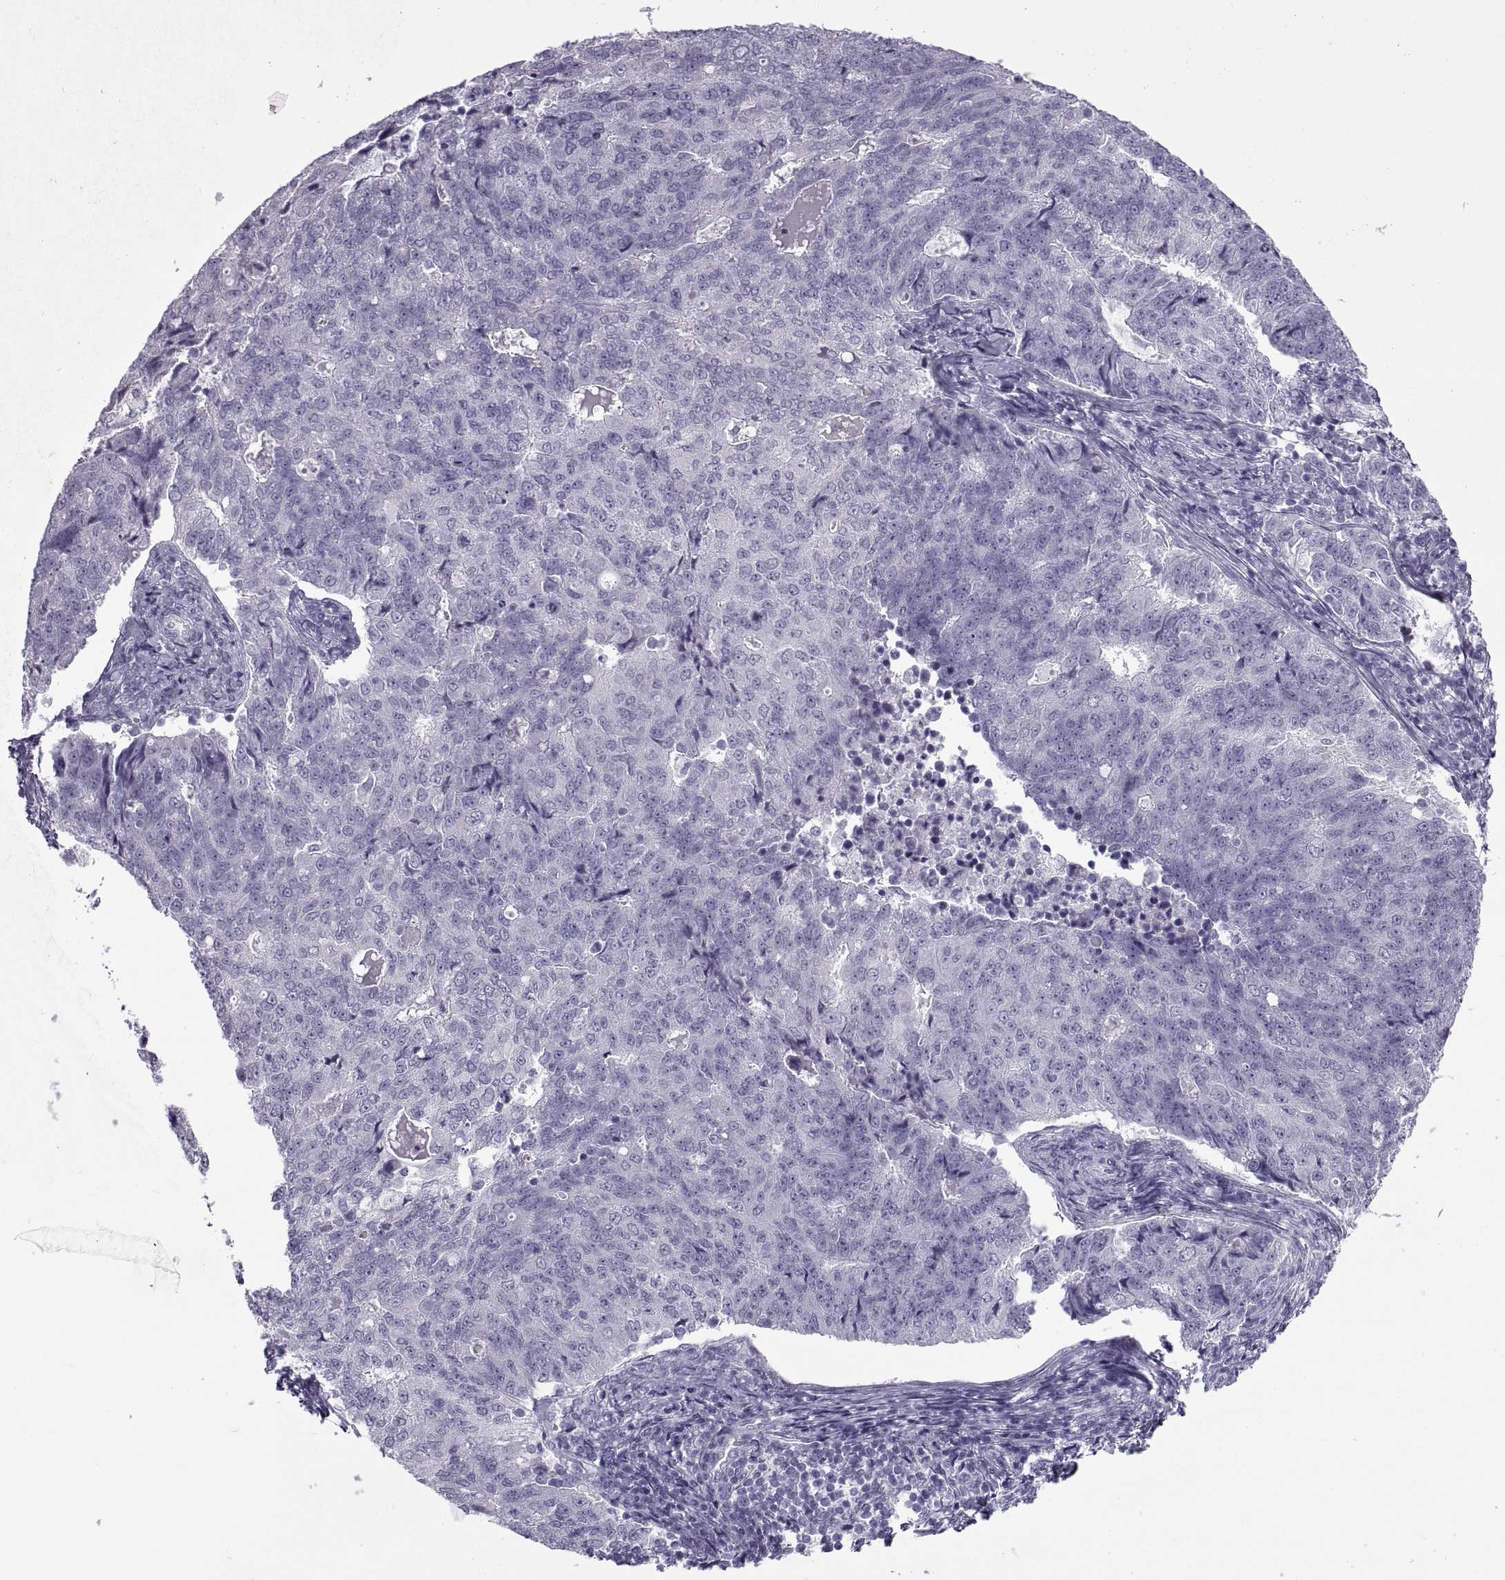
{"staining": {"intensity": "negative", "quantity": "none", "location": "none"}, "tissue": "endometrial cancer", "cell_type": "Tumor cells", "image_type": "cancer", "snomed": [{"axis": "morphology", "description": "Adenocarcinoma, NOS"}, {"axis": "topography", "description": "Endometrium"}], "caption": "Tumor cells show no significant protein expression in endometrial adenocarcinoma.", "gene": "RLBP1", "patient": {"sex": "female", "age": 43}}